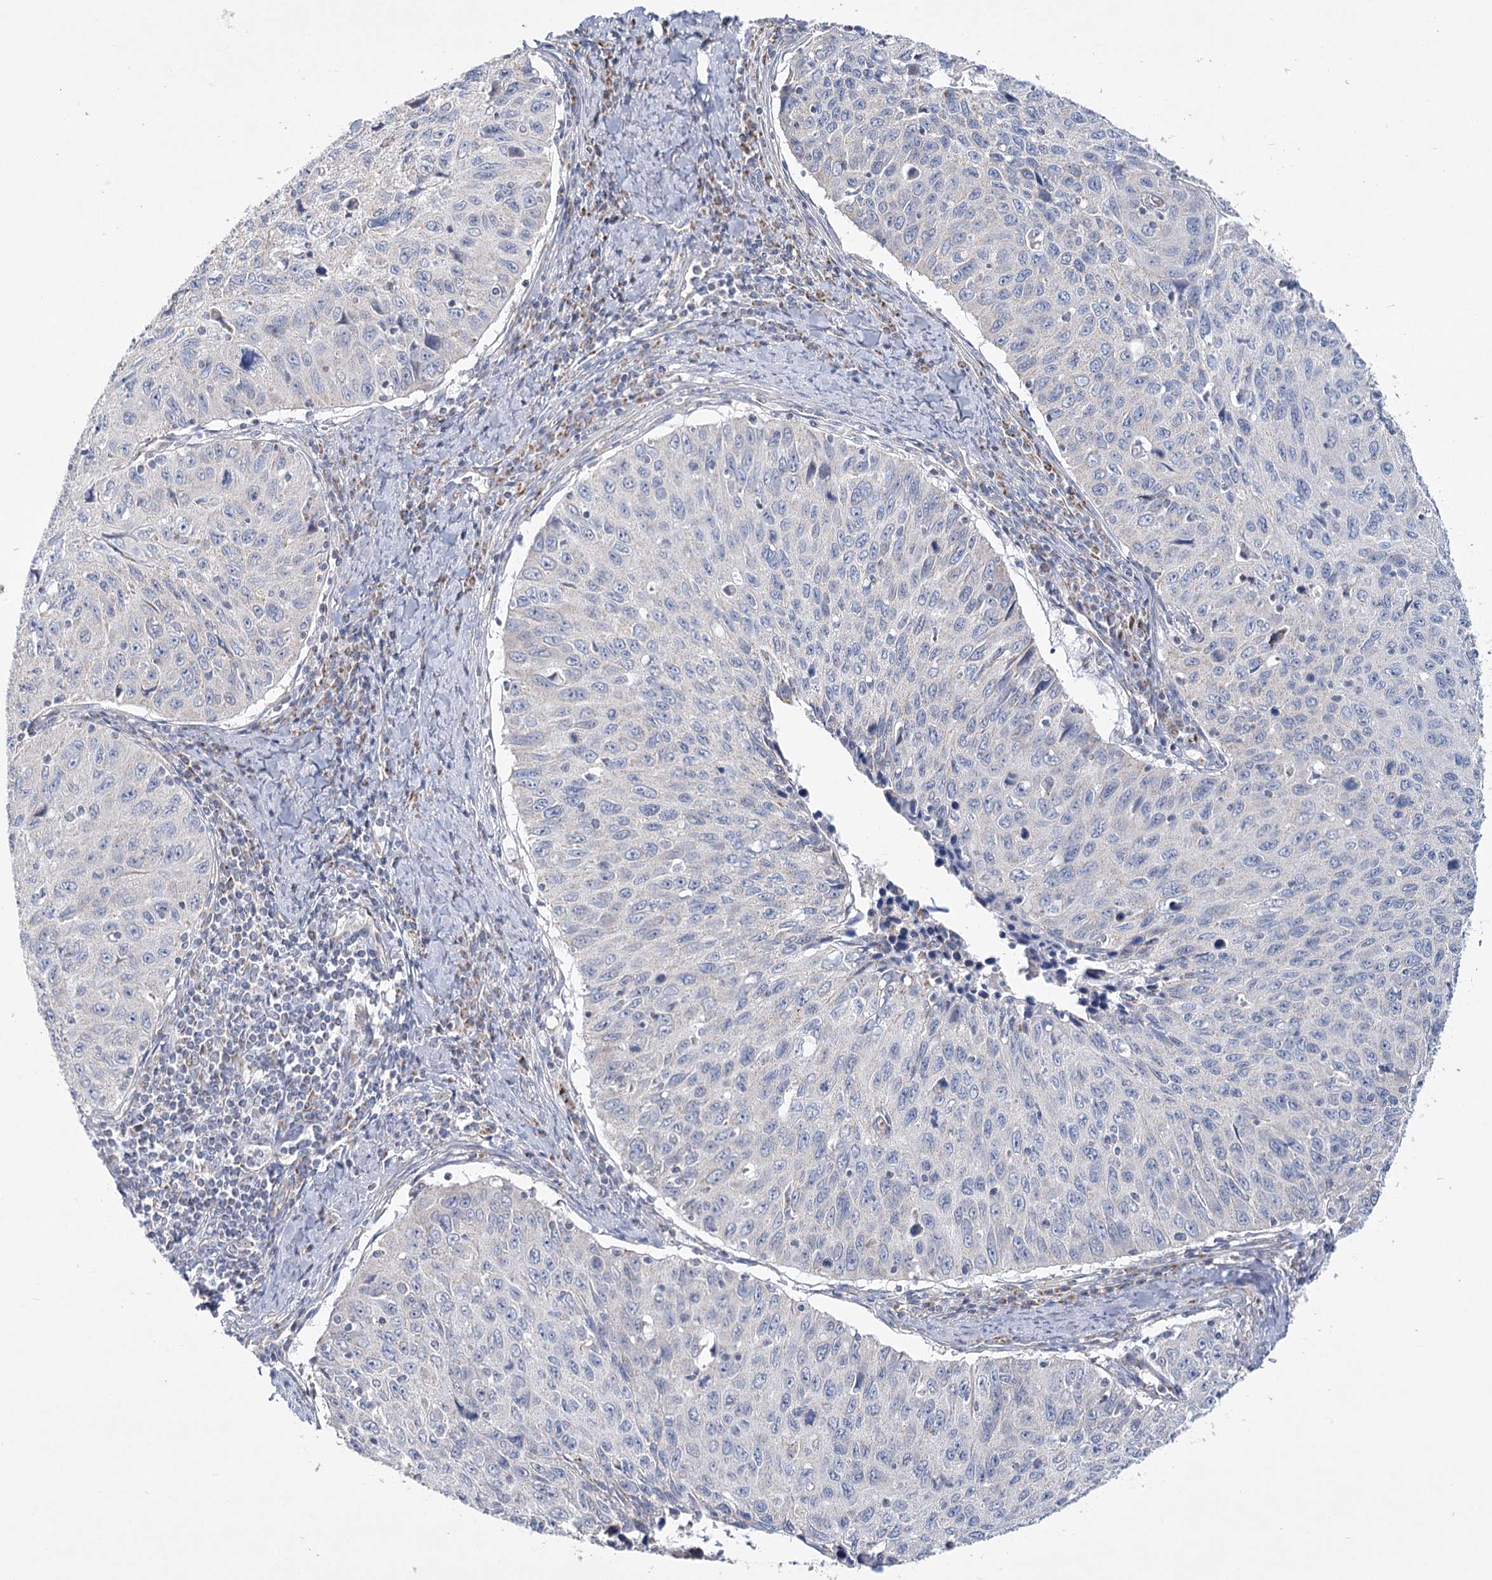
{"staining": {"intensity": "negative", "quantity": "none", "location": "none"}, "tissue": "cervical cancer", "cell_type": "Tumor cells", "image_type": "cancer", "snomed": [{"axis": "morphology", "description": "Squamous cell carcinoma, NOS"}, {"axis": "topography", "description": "Cervix"}], "caption": "An IHC image of cervical cancer (squamous cell carcinoma) is shown. There is no staining in tumor cells of cervical cancer (squamous cell carcinoma). Brightfield microscopy of immunohistochemistry stained with DAB (brown) and hematoxylin (blue), captured at high magnification.", "gene": "SNX7", "patient": {"sex": "female", "age": 53}}